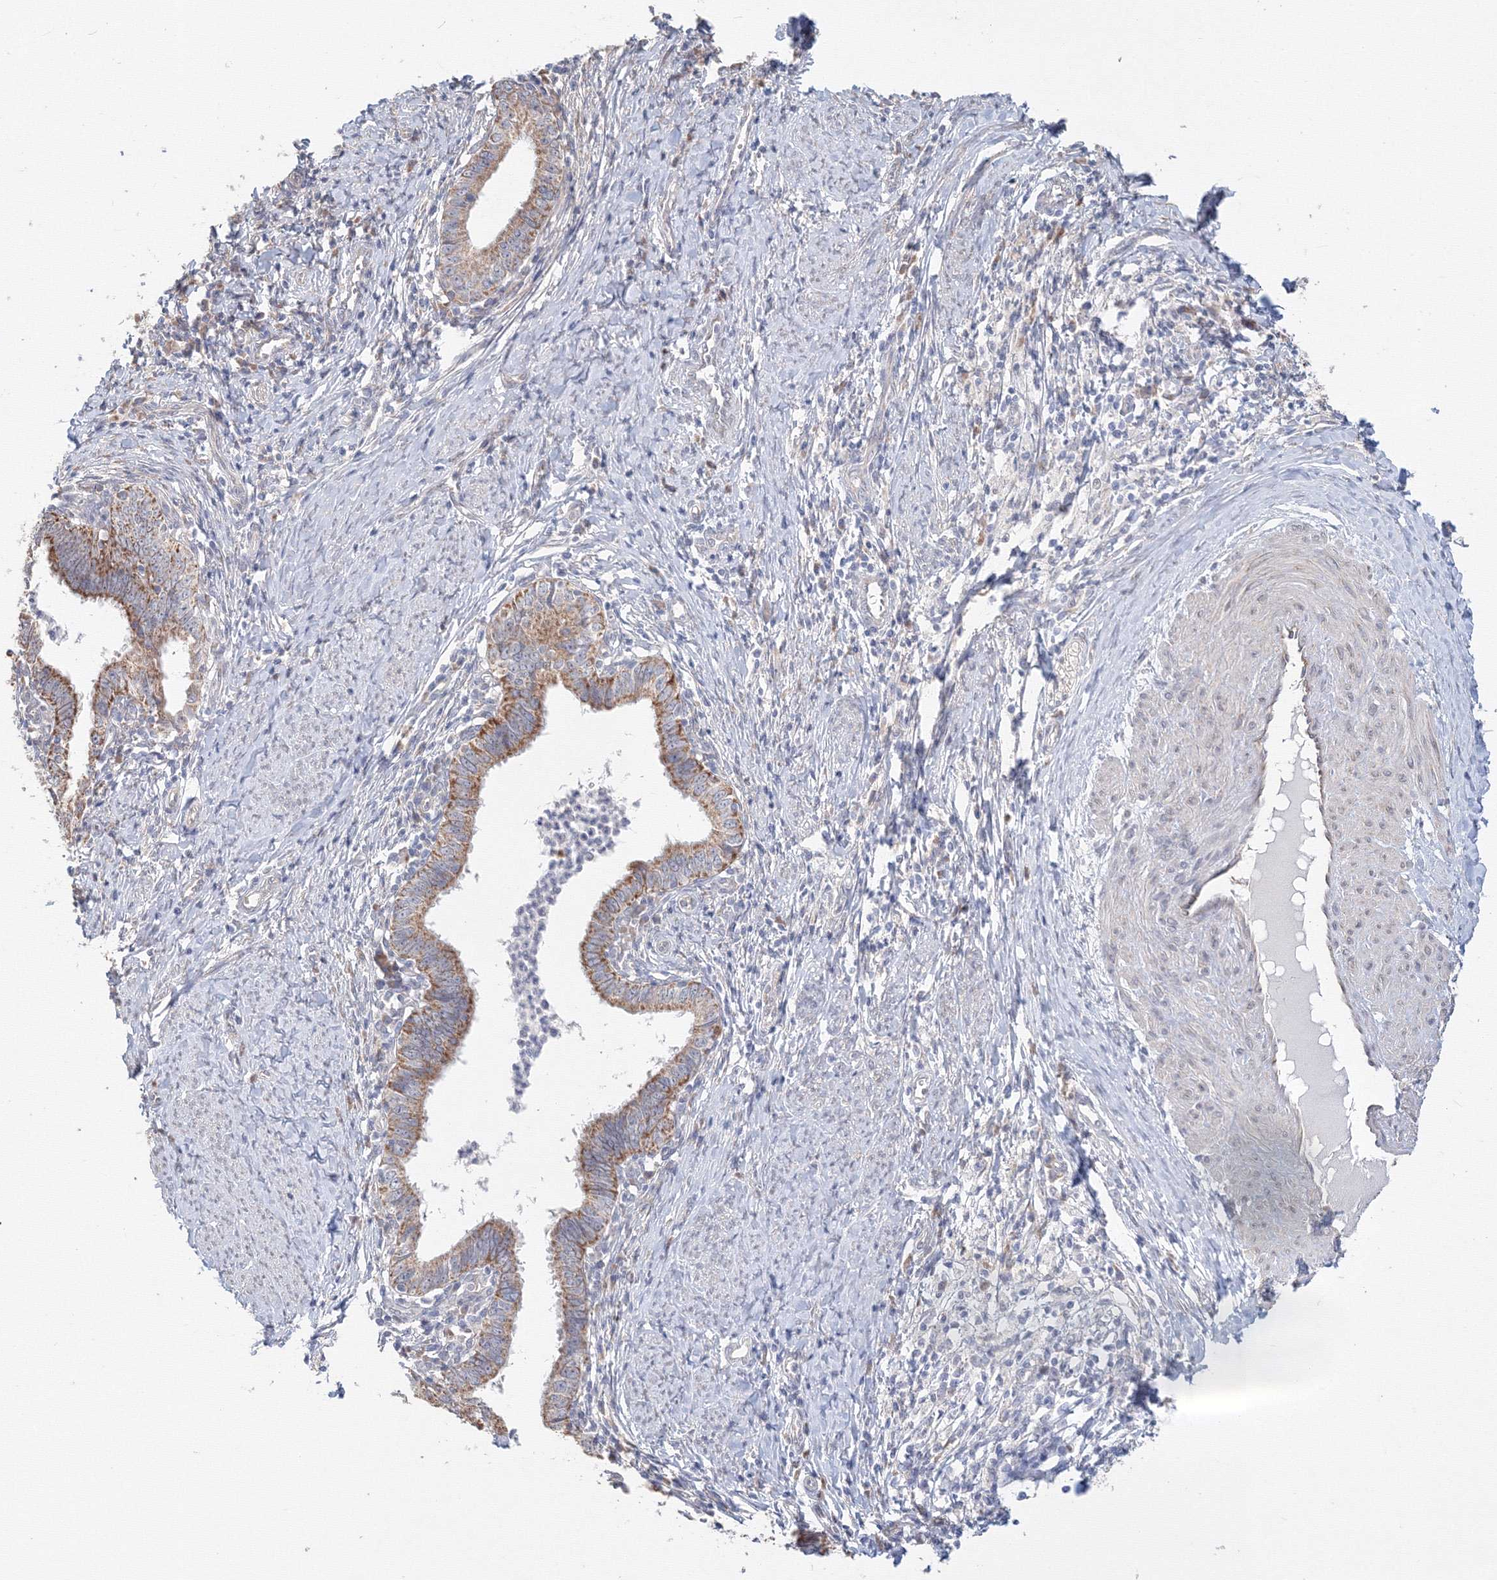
{"staining": {"intensity": "moderate", "quantity": ">75%", "location": "cytoplasmic/membranous"}, "tissue": "cervical cancer", "cell_type": "Tumor cells", "image_type": "cancer", "snomed": [{"axis": "morphology", "description": "Adenocarcinoma, NOS"}, {"axis": "topography", "description": "Cervix"}], "caption": "DAB immunohistochemical staining of adenocarcinoma (cervical) demonstrates moderate cytoplasmic/membranous protein expression in about >75% of tumor cells.", "gene": "DHRS12", "patient": {"sex": "female", "age": 36}}